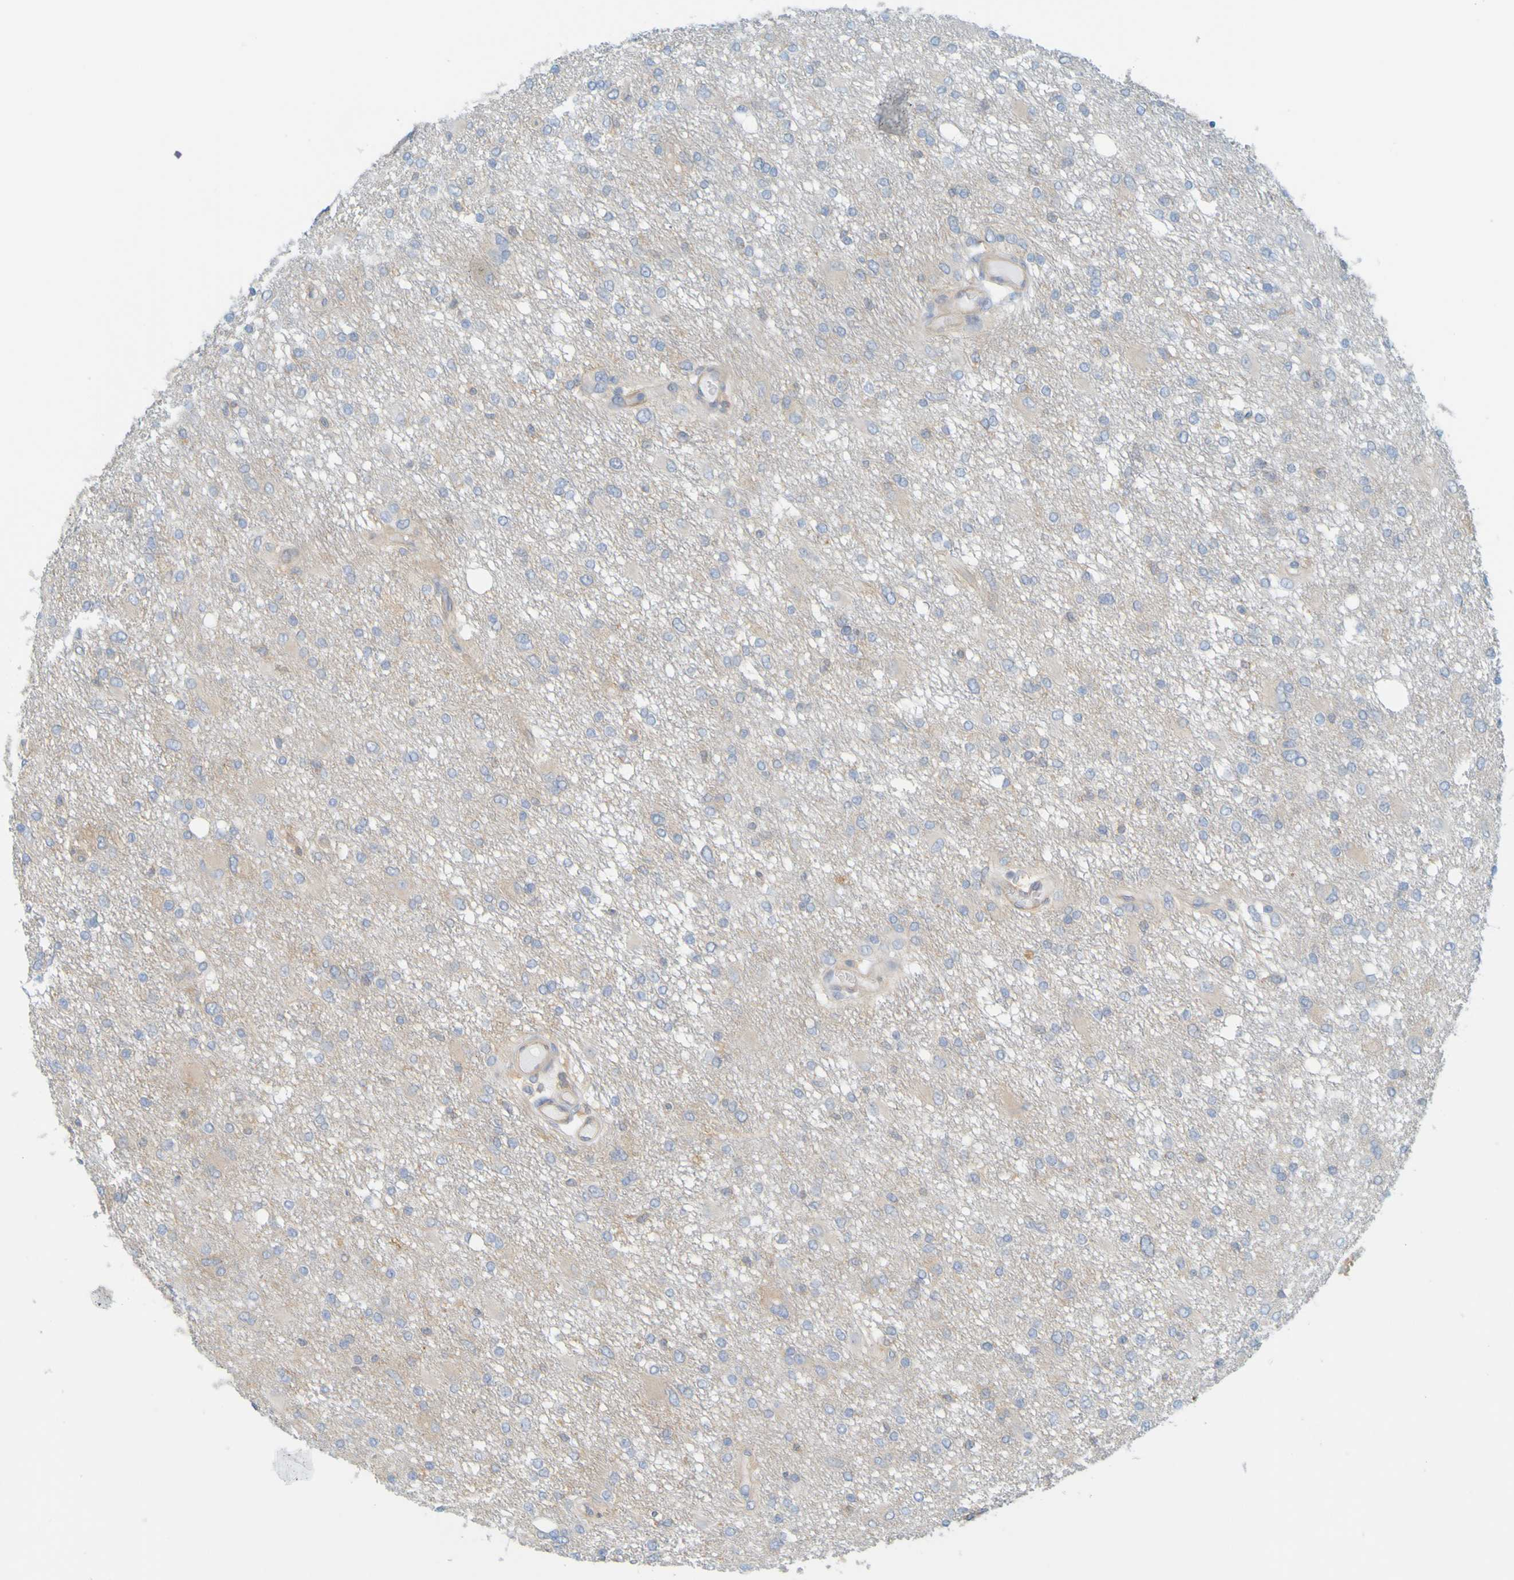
{"staining": {"intensity": "weak", "quantity": "<25%", "location": "cytoplasmic/membranous"}, "tissue": "glioma", "cell_type": "Tumor cells", "image_type": "cancer", "snomed": [{"axis": "morphology", "description": "Glioma, malignant, High grade"}, {"axis": "topography", "description": "Brain"}], "caption": "The micrograph reveals no staining of tumor cells in glioma.", "gene": "APPL1", "patient": {"sex": "female", "age": 59}}